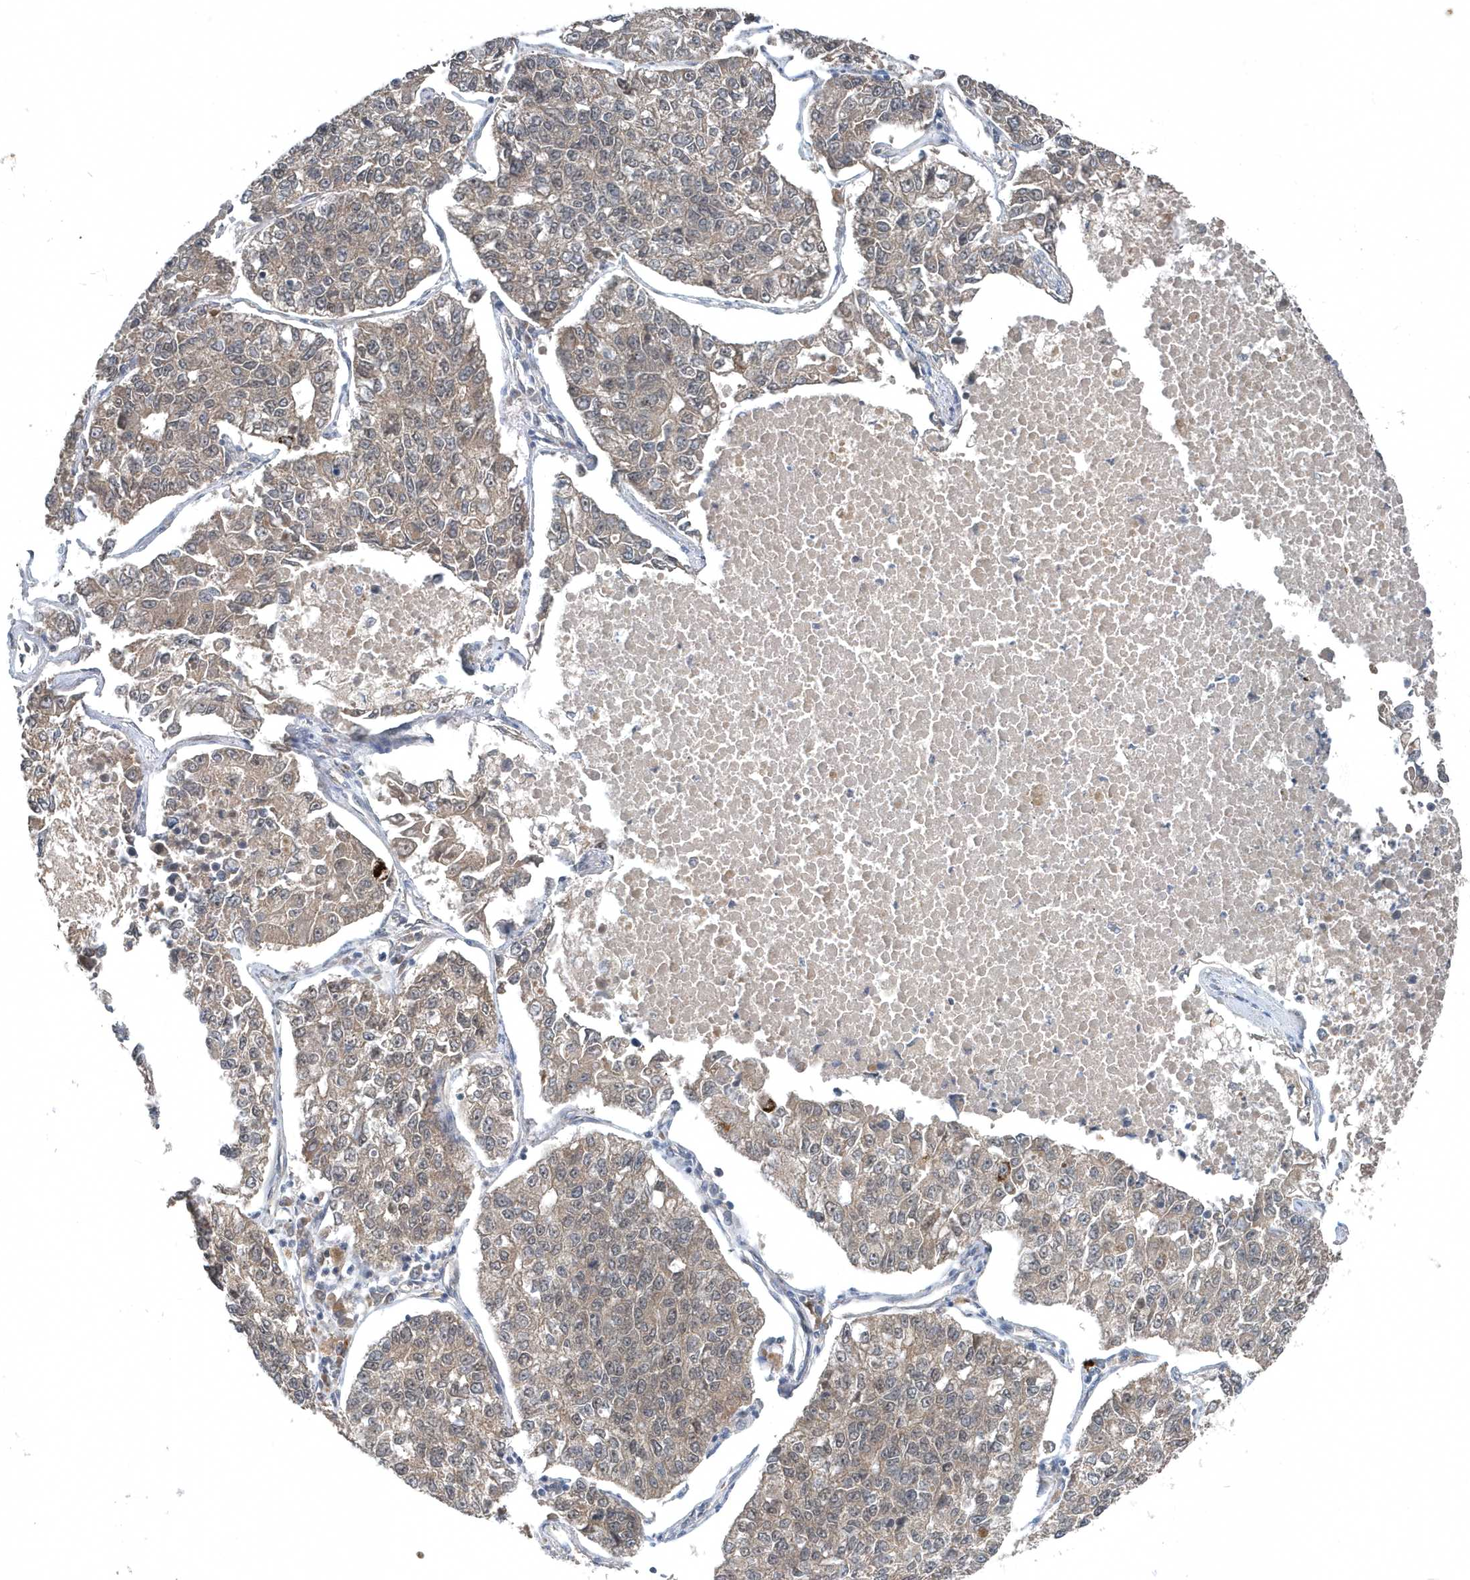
{"staining": {"intensity": "weak", "quantity": "25%-75%", "location": "cytoplasmic/membranous"}, "tissue": "lung cancer", "cell_type": "Tumor cells", "image_type": "cancer", "snomed": [{"axis": "morphology", "description": "Adenocarcinoma, NOS"}, {"axis": "topography", "description": "Lung"}], "caption": "Protein expression analysis of human adenocarcinoma (lung) reveals weak cytoplasmic/membranous positivity in approximately 25%-75% of tumor cells.", "gene": "QTRT2", "patient": {"sex": "male", "age": 49}}